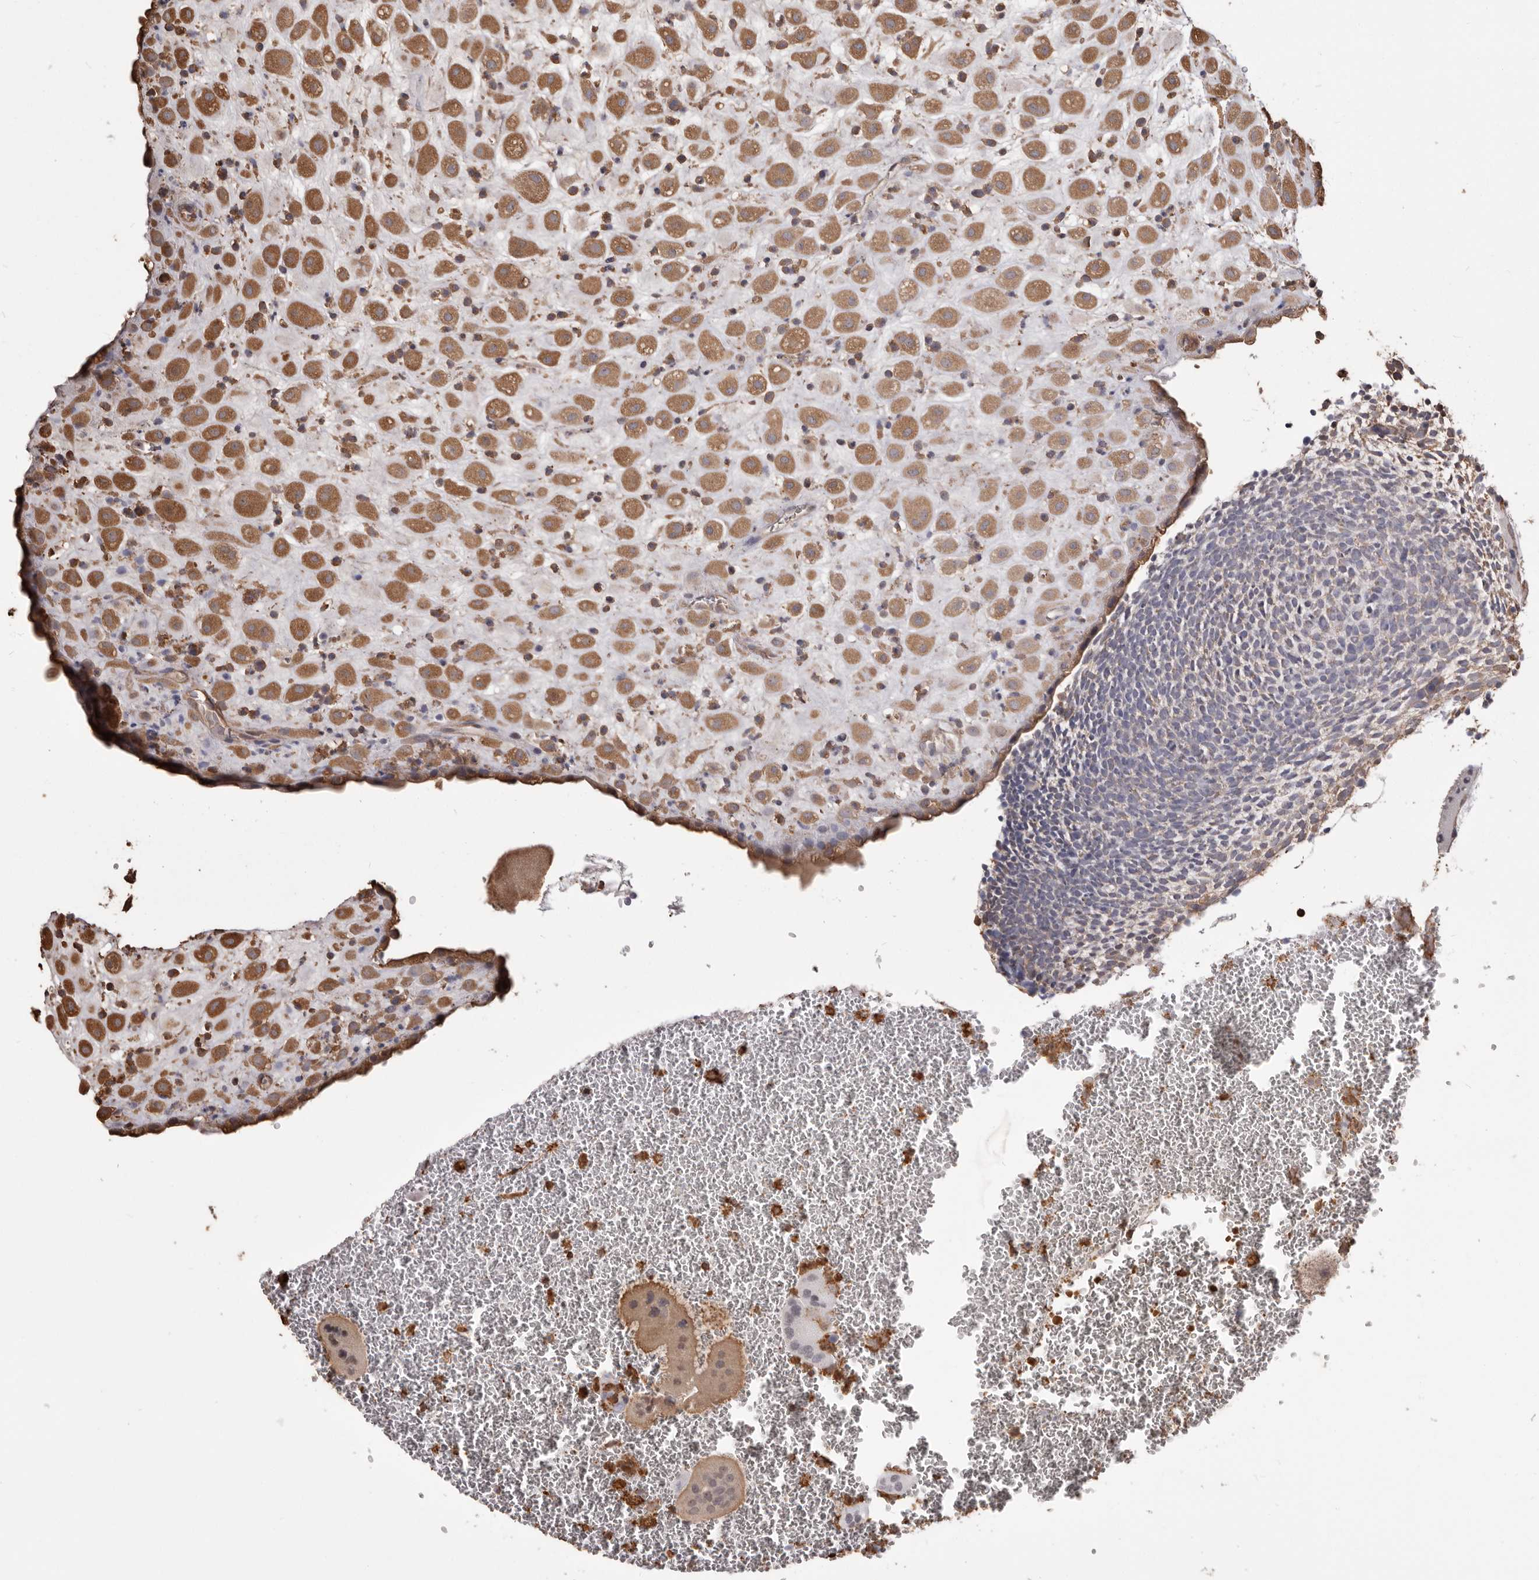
{"staining": {"intensity": "moderate", "quantity": ">75%", "location": "cytoplasmic/membranous"}, "tissue": "placenta", "cell_type": "Decidual cells", "image_type": "normal", "snomed": [{"axis": "morphology", "description": "Normal tissue, NOS"}, {"axis": "topography", "description": "Placenta"}], "caption": "DAB immunohistochemical staining of benign human placenta displays moderate cytoplasmic/membranous protein expression in about >75% of decidual cells.", "gene": "PKM", "patient": {"sex": "female", "age": 35}}